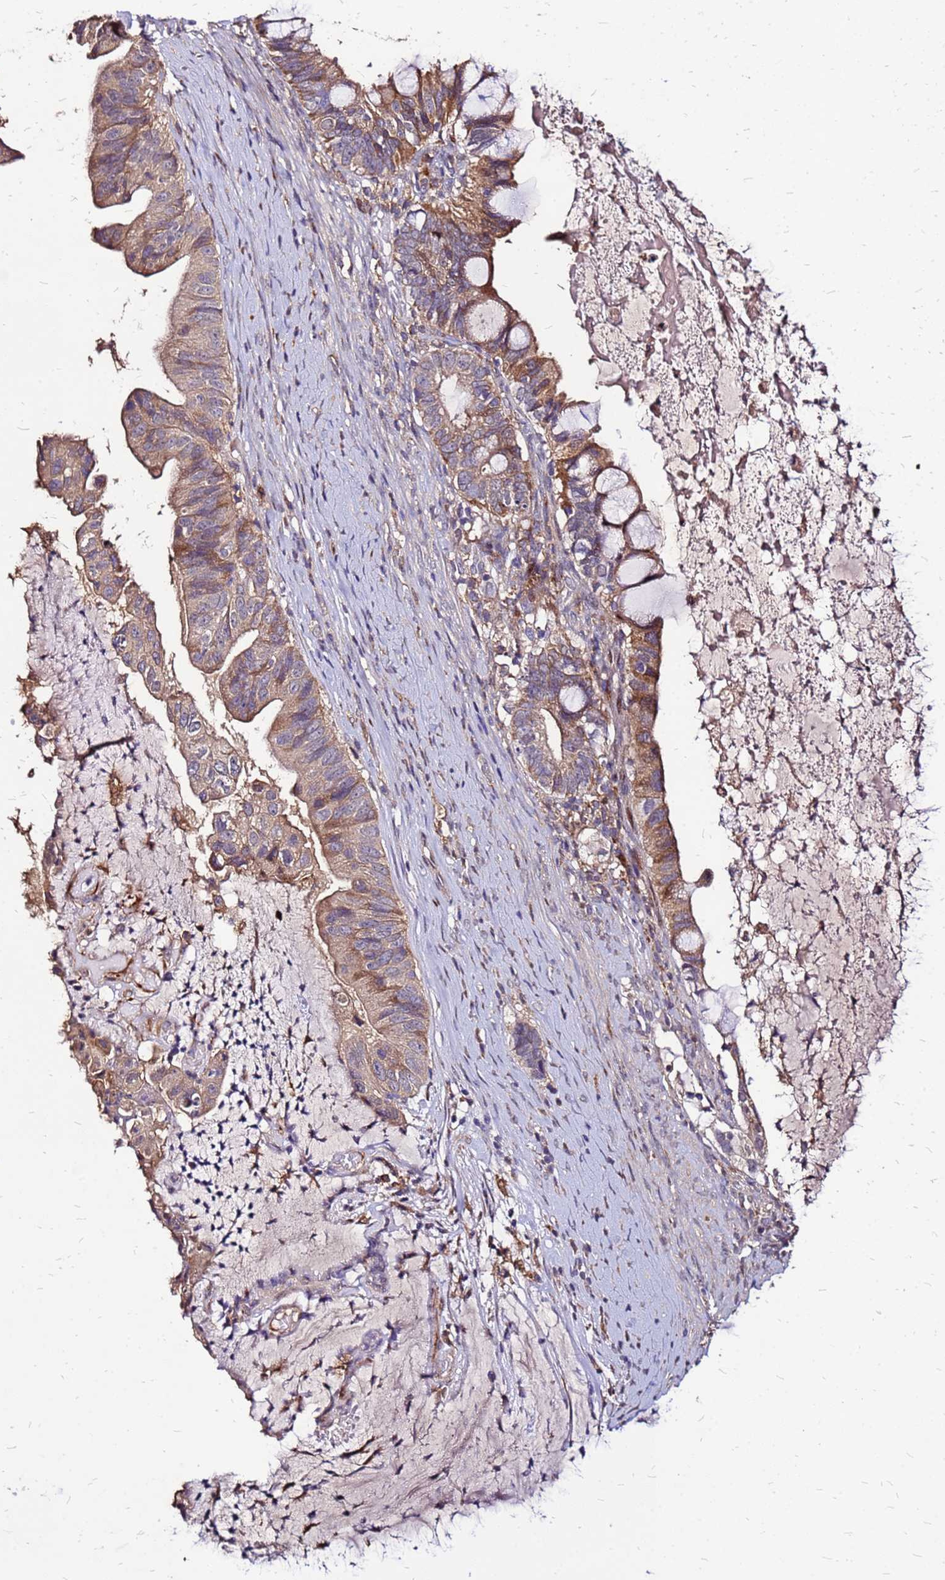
{"staining": {"intensity": "moderate", "quantity": ">75%", "location": "cytoplasmic/membranous"}, "tissue": "ovarian cancer", "cell_type": "Tumor cells", "image_type": "cancer", "snomed": [{"axis": "morphology", "description": "Cystadenocarcinoma, mucinous, NOS"}, {"axis": "topography", "description": "Ovary"}], "caption": "The image demonstrates staining of ovarian mucinous cystadenocarcinoma, revealing moderate cytoplasmic/membranous protein expression (brown color) within tumor cells.", "gene": "ARHGEF5", "patient": {"sex": "female", "age": 61}}